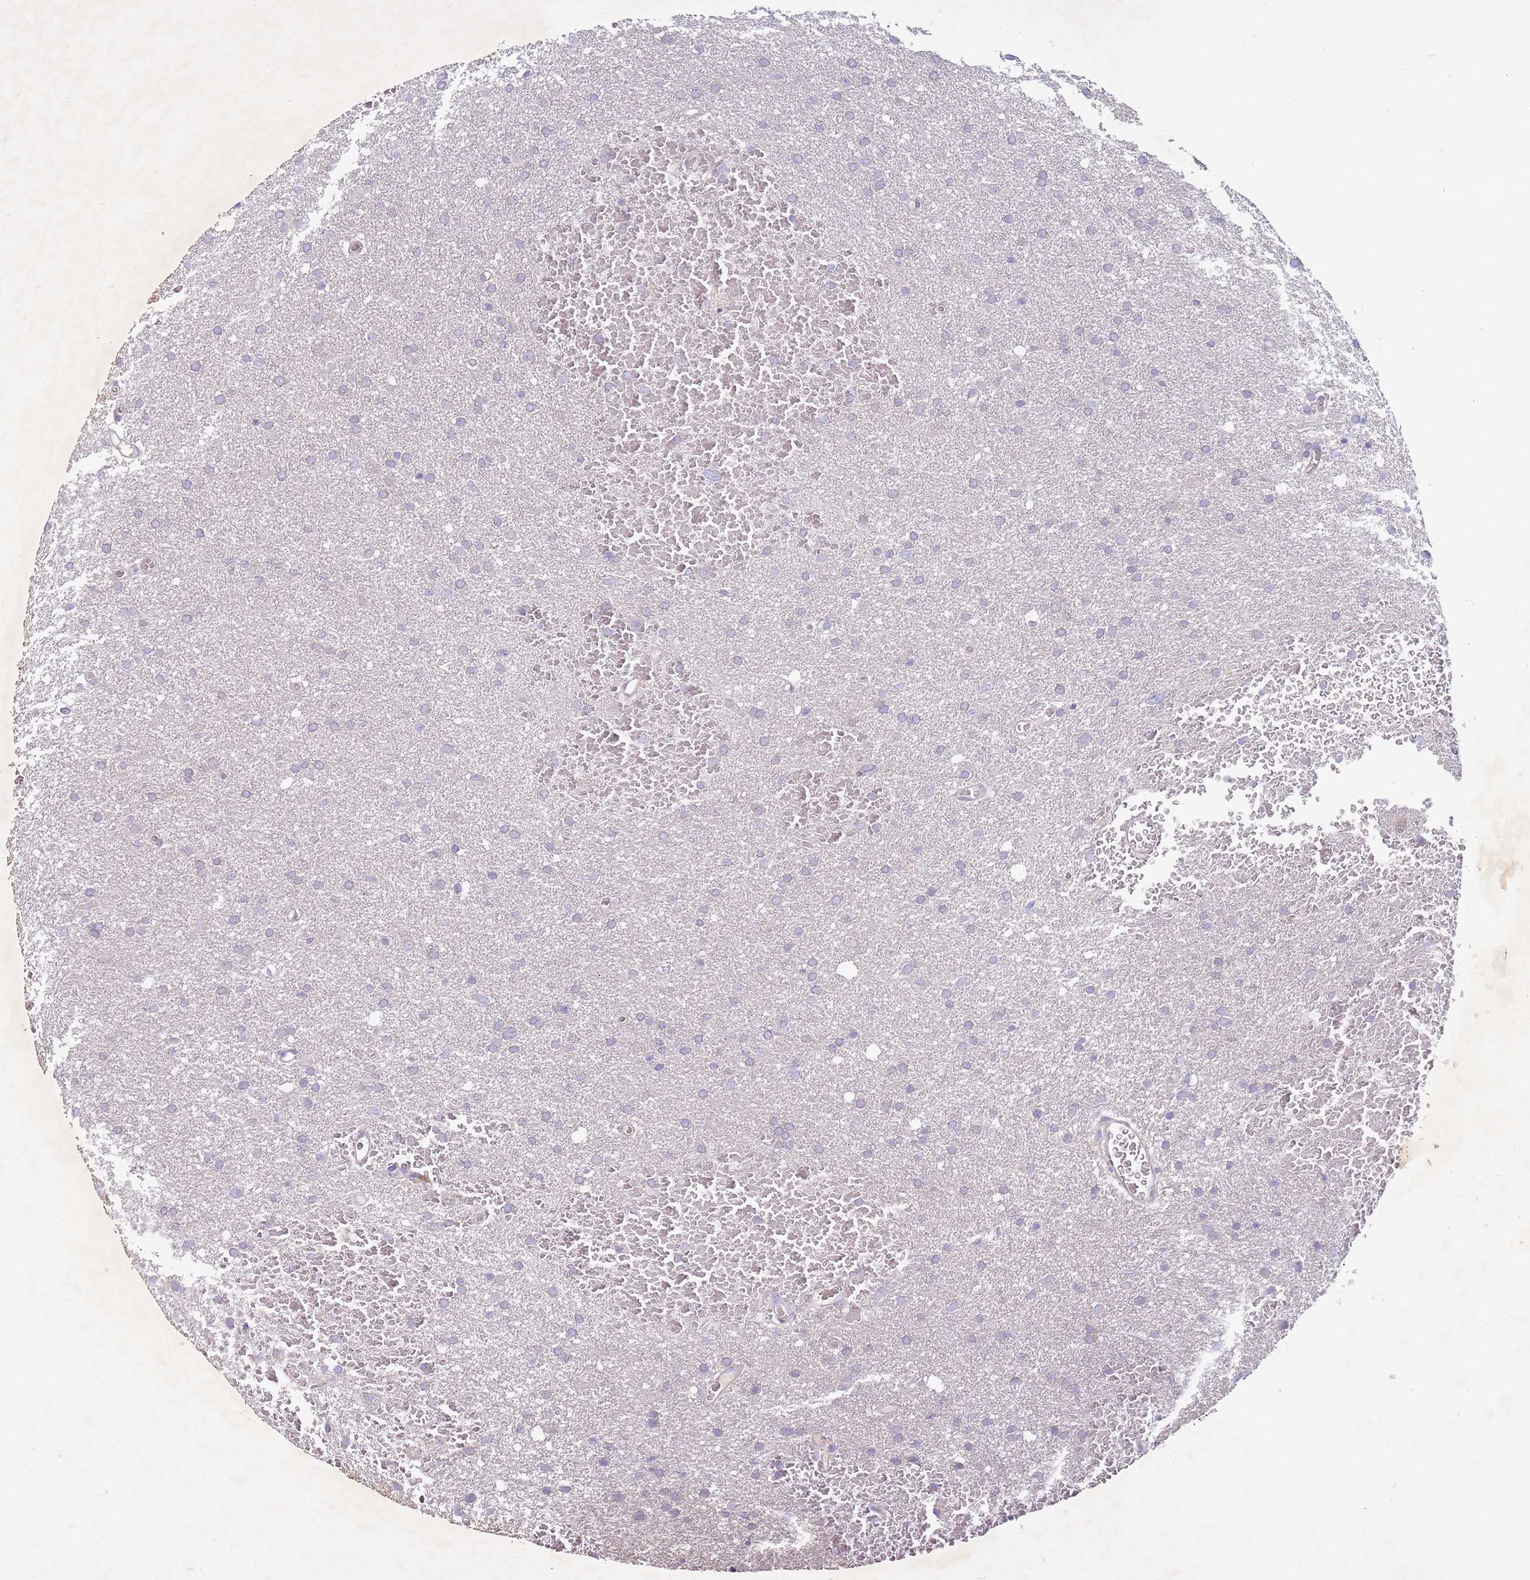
{"staining": {"intensity": "negative", "quantity": "none", "location": "none"}, "tissue": "glioma", "cell_type": "Tumor cells", "image_type": "cancer", "snomed": [{"axis": "morphology", "description": "Glioma, malignant, High grade"}, {"axis": "topography", "description": "Cerebral cortex"}], "caption": "High power microscopy histopathology image of an immunohistochemistry (IHC) image of glioma, revealing no significant staining in tumor cells.", "gene": "PNPLA5", "patient": {"sex": "female", "age": 36}}